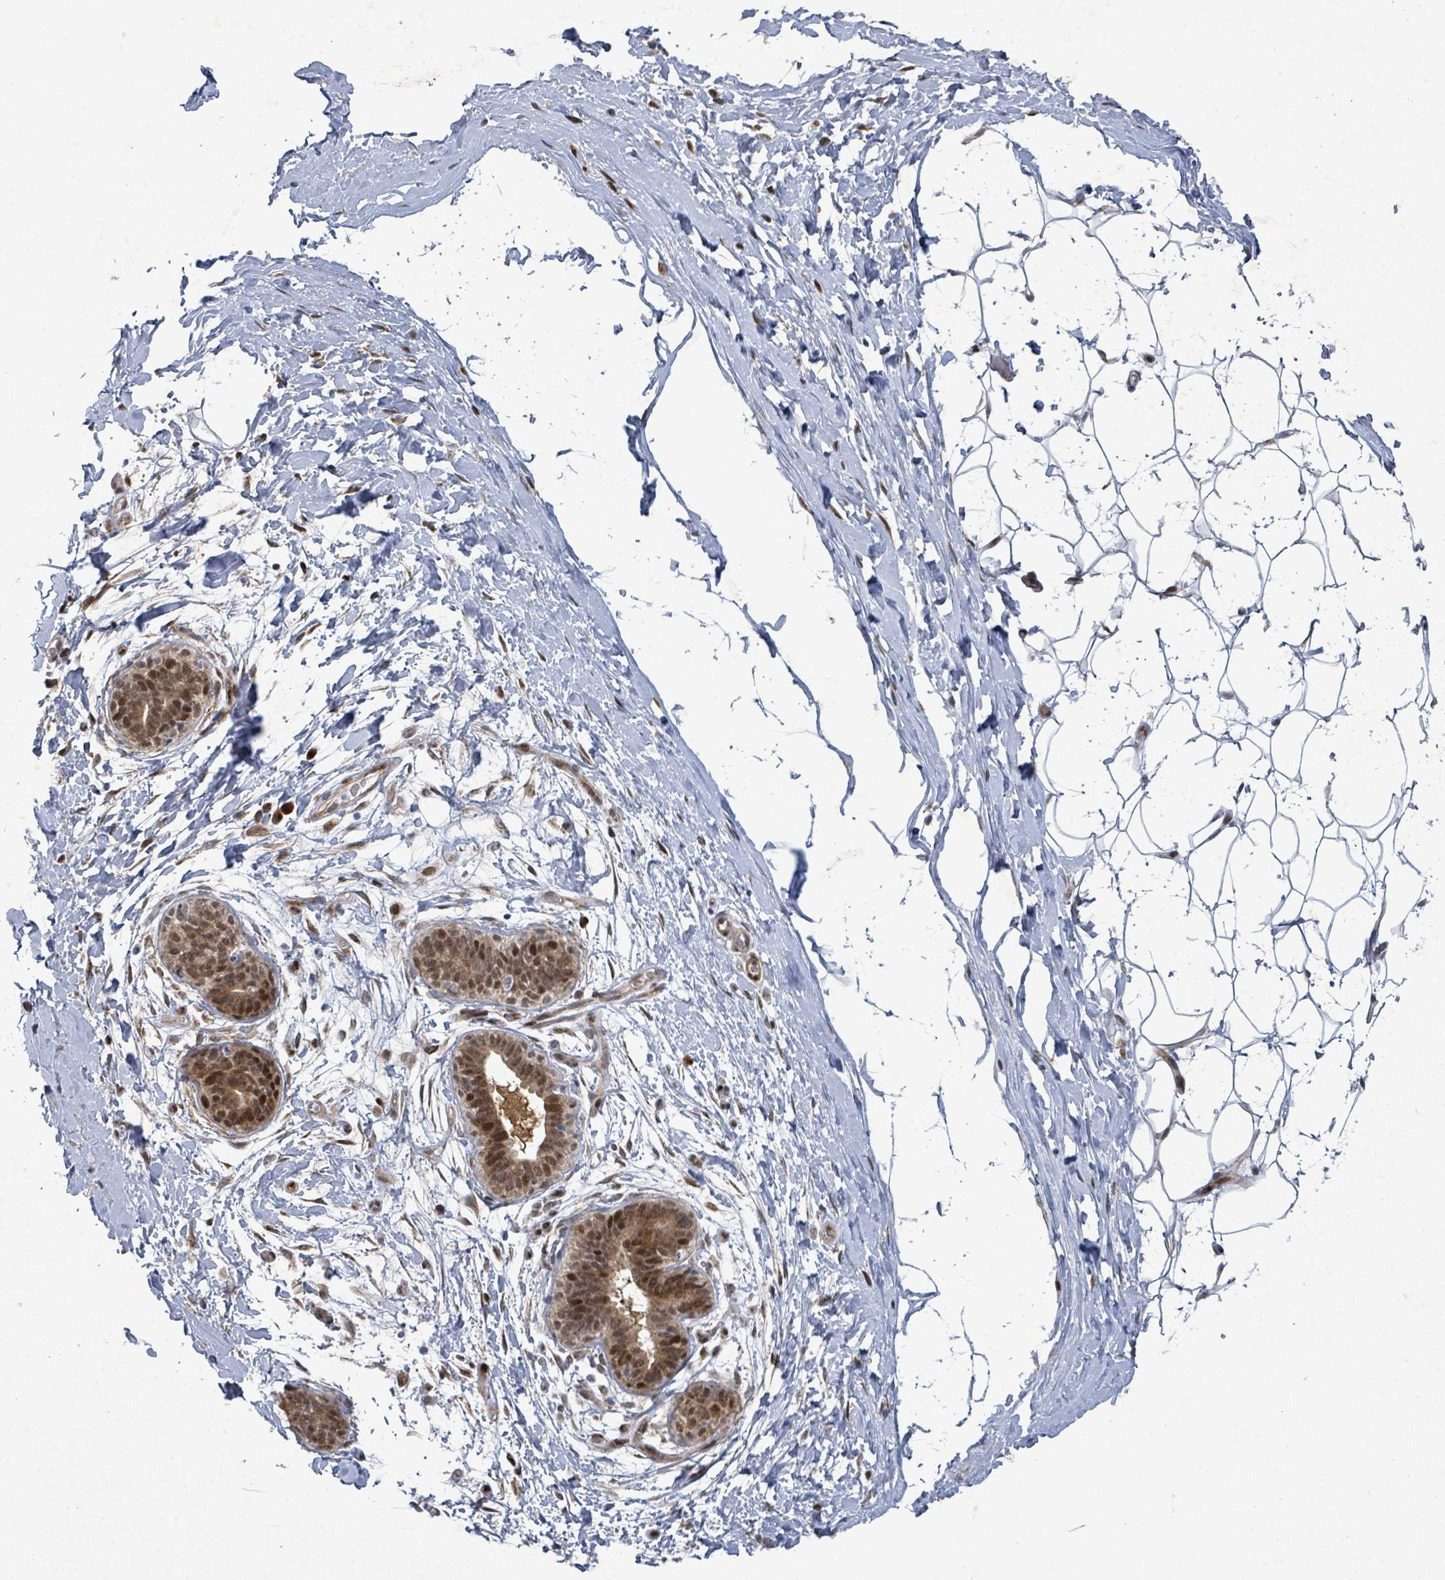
{"staining": {"intensity": "negative", "quantity": "none", "location": "none"}, "tissue": "adipose tissue", "cell_type": "Adipocytes", "image_type": "normal", "snomed": [{"axis": "morphology", "description": "Normal tissue, NOS"}, {"axis": "topography", "description": "Breast"}], "caption": "Immunohistochemical staining of unremarkable human adipose tissue demonstrates no significant expression in adipocytes.", "gene": "TUSC1", "patient": {"sex": "female", "age": 26}}